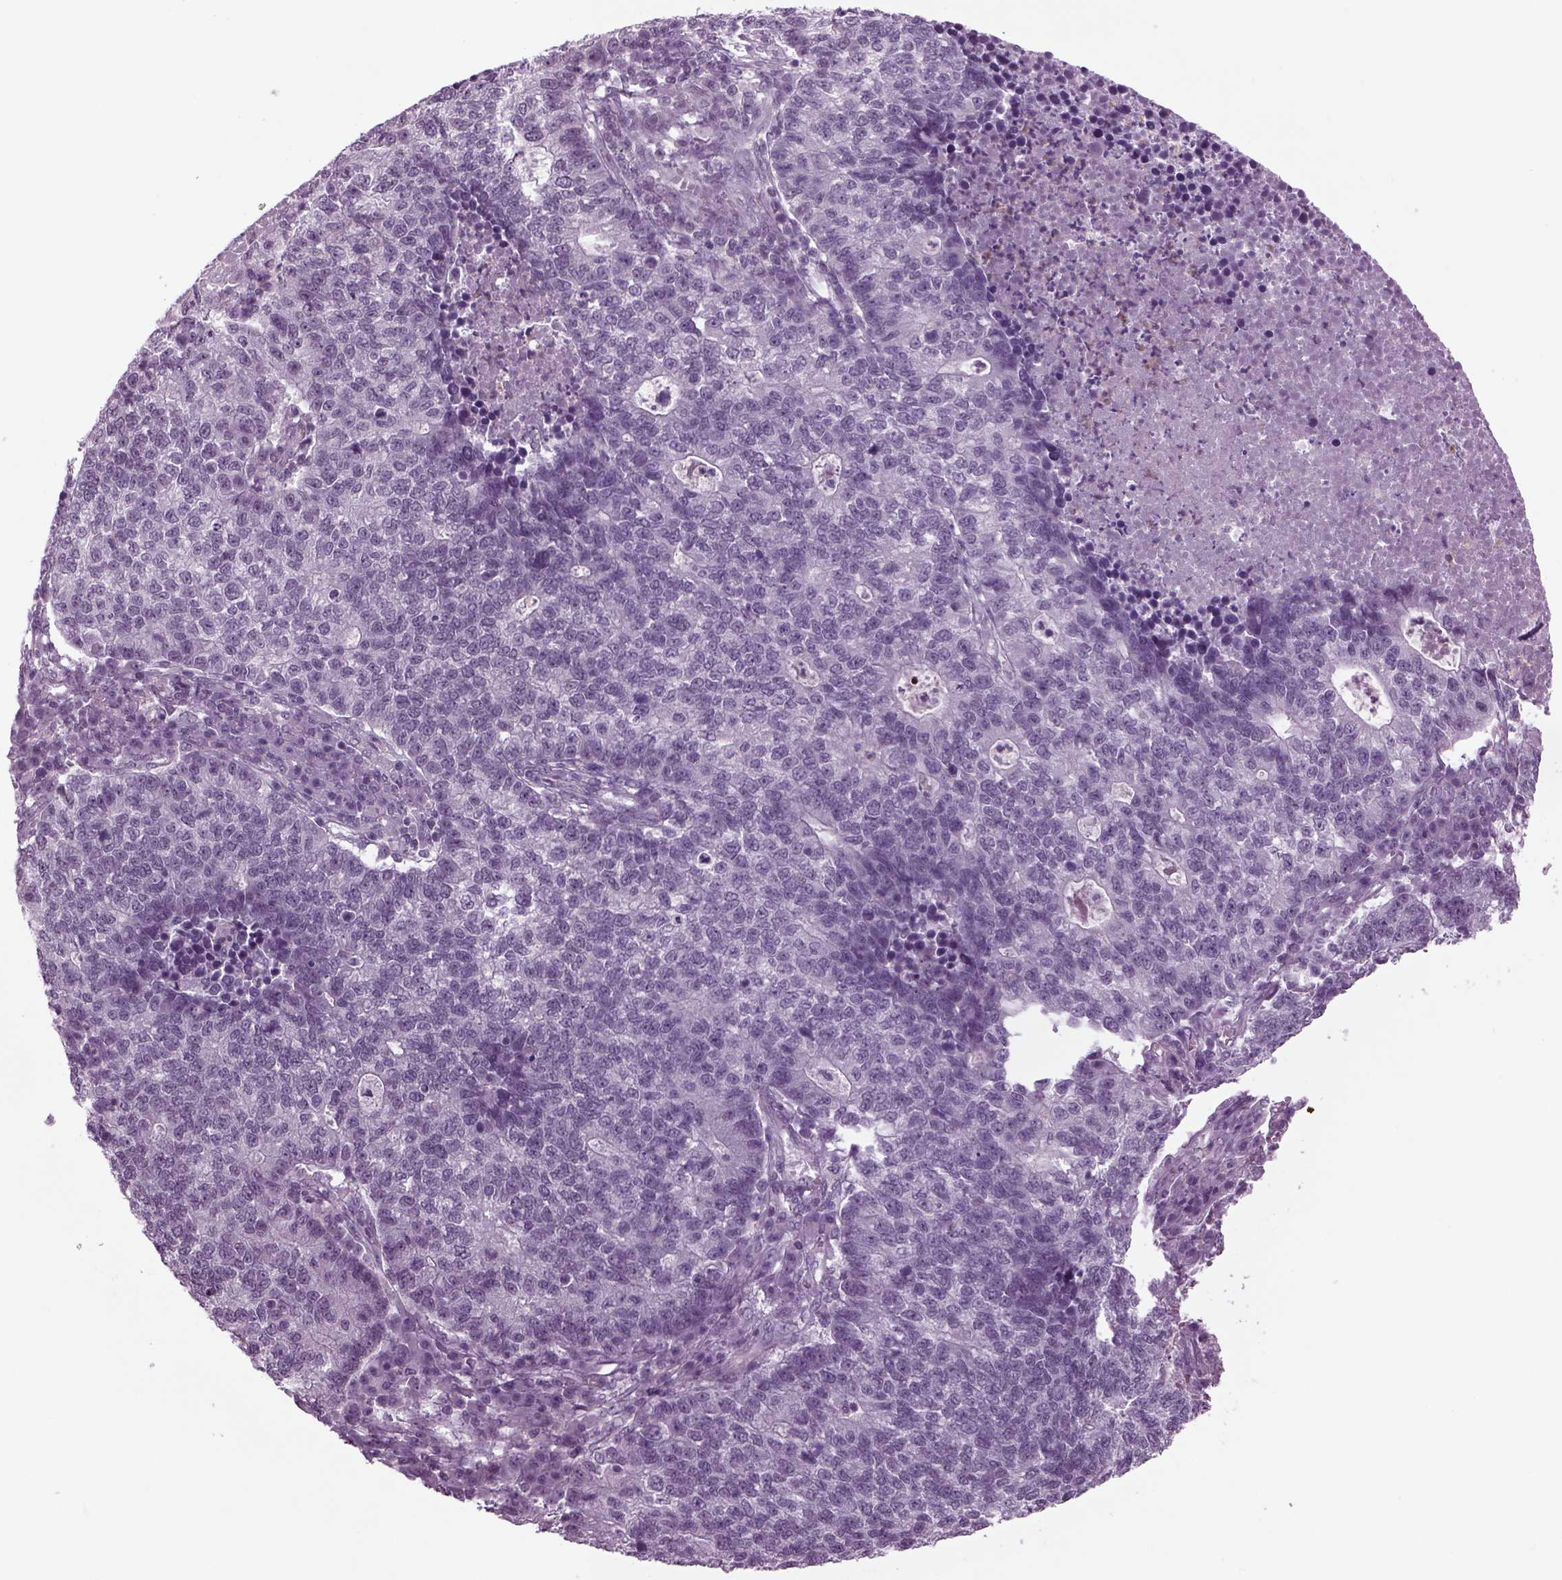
{"staining": {"intensity": "negative", "quantity": "none", "location": "none"}, "tissue": "lung cancer", "cell_type": "Tumor cells", "image_type": "cancer", "snomed": [{"axis": "morphology", "description": "Adenocarcinoma, NOS"}, {"axis": "topography", "description": "Lung"}], "caption": "IHC histopathology image of neoplastic tissue: lung adenocarcinoma stained with DAB (3,3'-diaminobenzidine) exhibits no significant protein positivity in tumor cells.", "gene": "ODF3", "patient": {"sex": "male", "age": 57}}